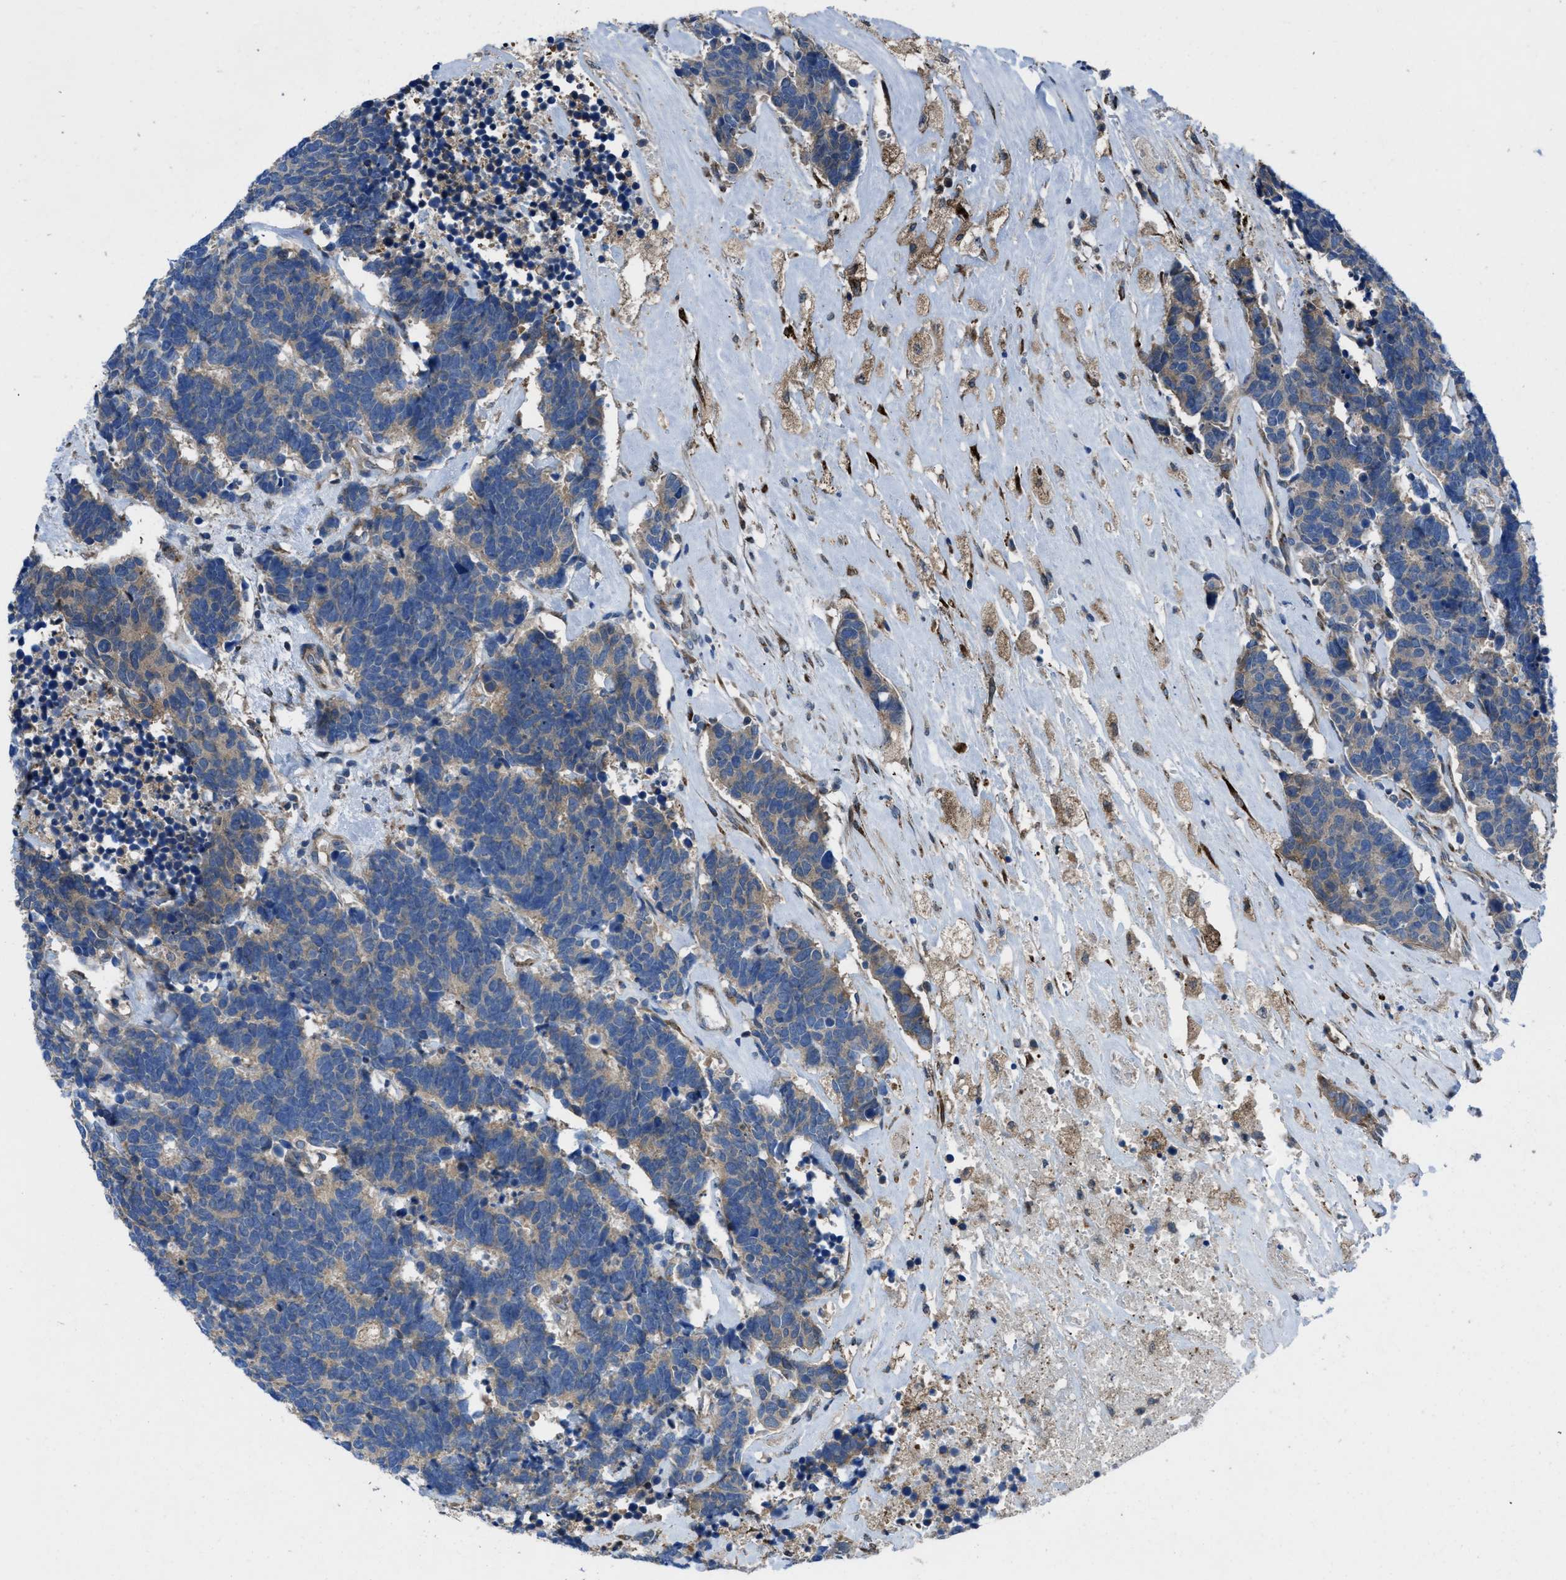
{"staining": {"intensity": "weak", "quantity": ">75%", "location": "cytoplasmic/membranous"}, "tissue": "carcinoid", "cell_type": "Tumor cells", "image_type": "cancer", "snomed": [{"axis": "morphology", "description": "Carcinoma, NOS"}, {"axis": "morphology", "description": "Carcinoid, malignant, NOS"}, {"axis": "topography", "description": "Urinary bladder"}], "caption": "Protein expression by IHC exhibits weak cytoplasmic/membranous positivity in approximately >75% of tumor cells in malignant carcinoid.", "gene": "MAP3K20", "patient": {"sex": "male", "age": 57}}